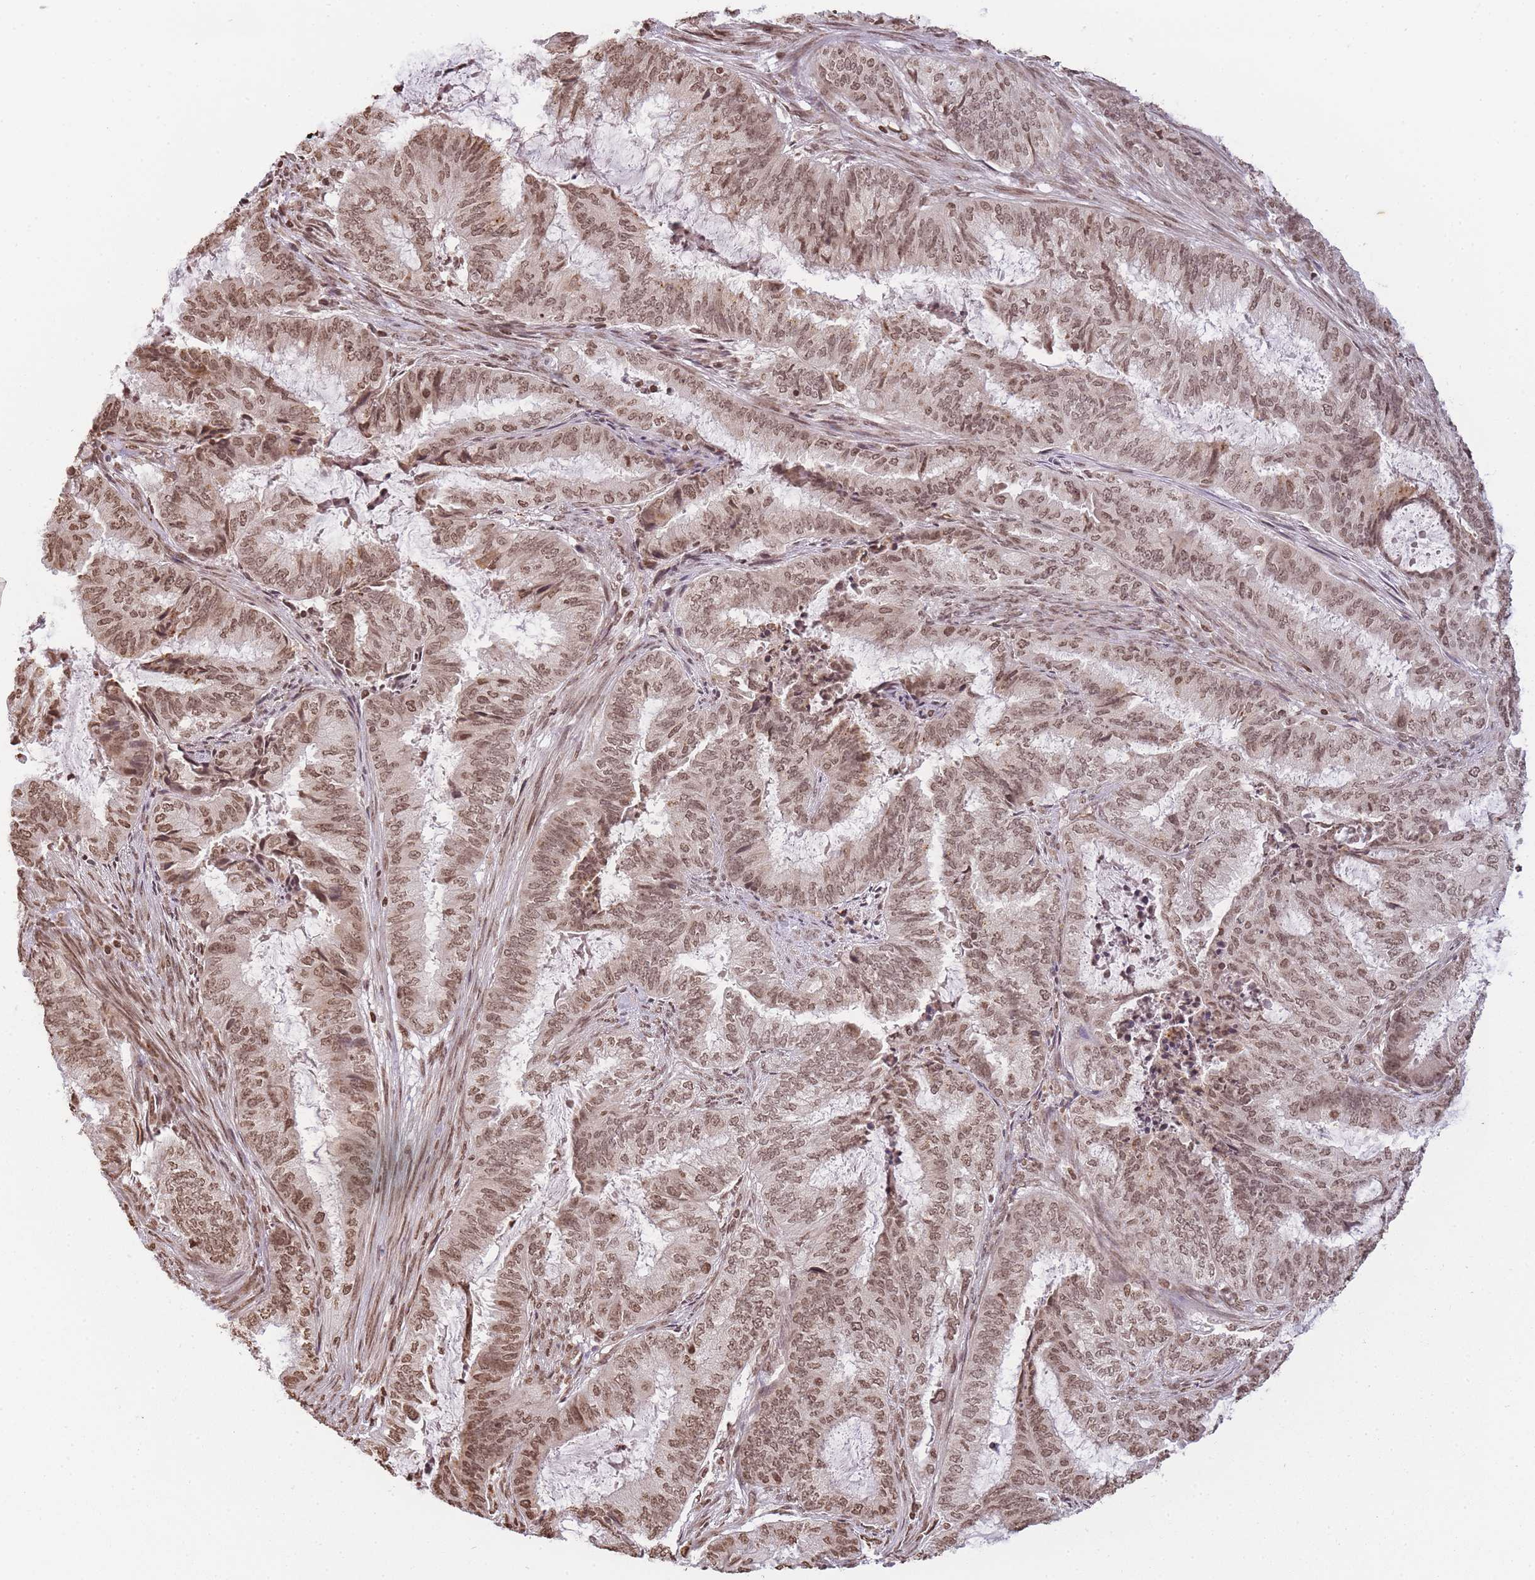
{"staining": {"intensity": "moderate", "quantity": ">75%", "location": "nuclear"}, "tissue": "endometrial cancer", "cell_type": "Tumor cells", "image_type": "cancer", "snomed": [{"axis": "morphology", "description": "Adenocarcinoma, NOS"}, {"axis": "topography", "description": "Endometrium"}], "caption": "Endometrial adenocarcinoma stained for a protein displays moderate nuclear positivity in tumor cells.", "gene": "WWTR1", "patient": {"sex": "female", "age": 51}}